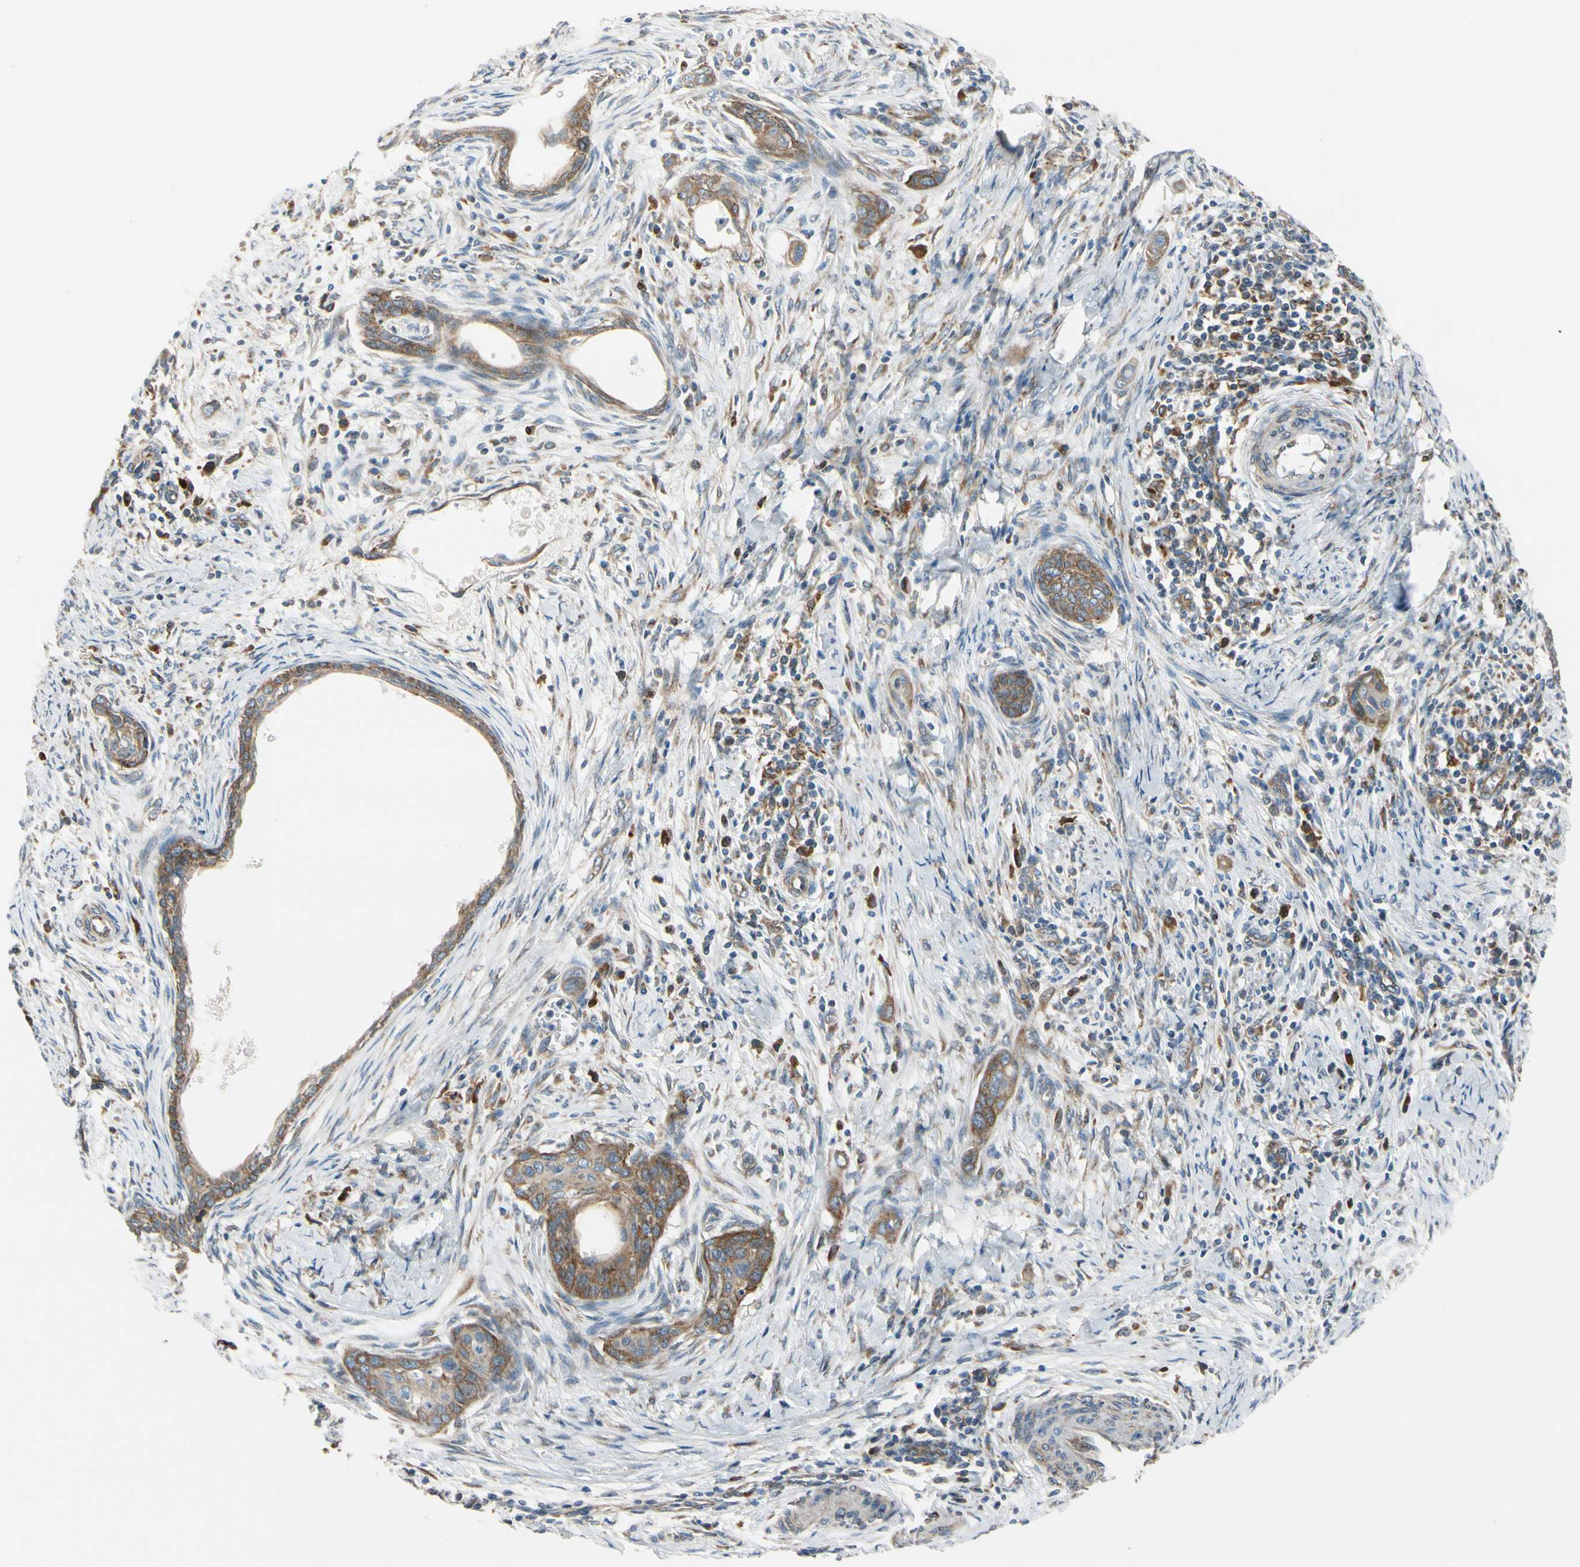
{"staining": {"intensity": "moderate", "quantity": ">75%", "location": "cytoplasmic/membranous"}, "tissue": "cervical cancer", "cell_type": "Tumor cells", "image_type": "cancer", "snomed": [{"axis": "morphology", "description": "Squamous cell carcinoma, NOS"}, {"axis": "topography", "description": "Cervix"}], "caption": "Cervical squamous cell carcinoma stained with a protein marker shows moderate staining in tumor cells.", "gene": "CLCC1", "patient": {"sex": "female", "age": 33}}